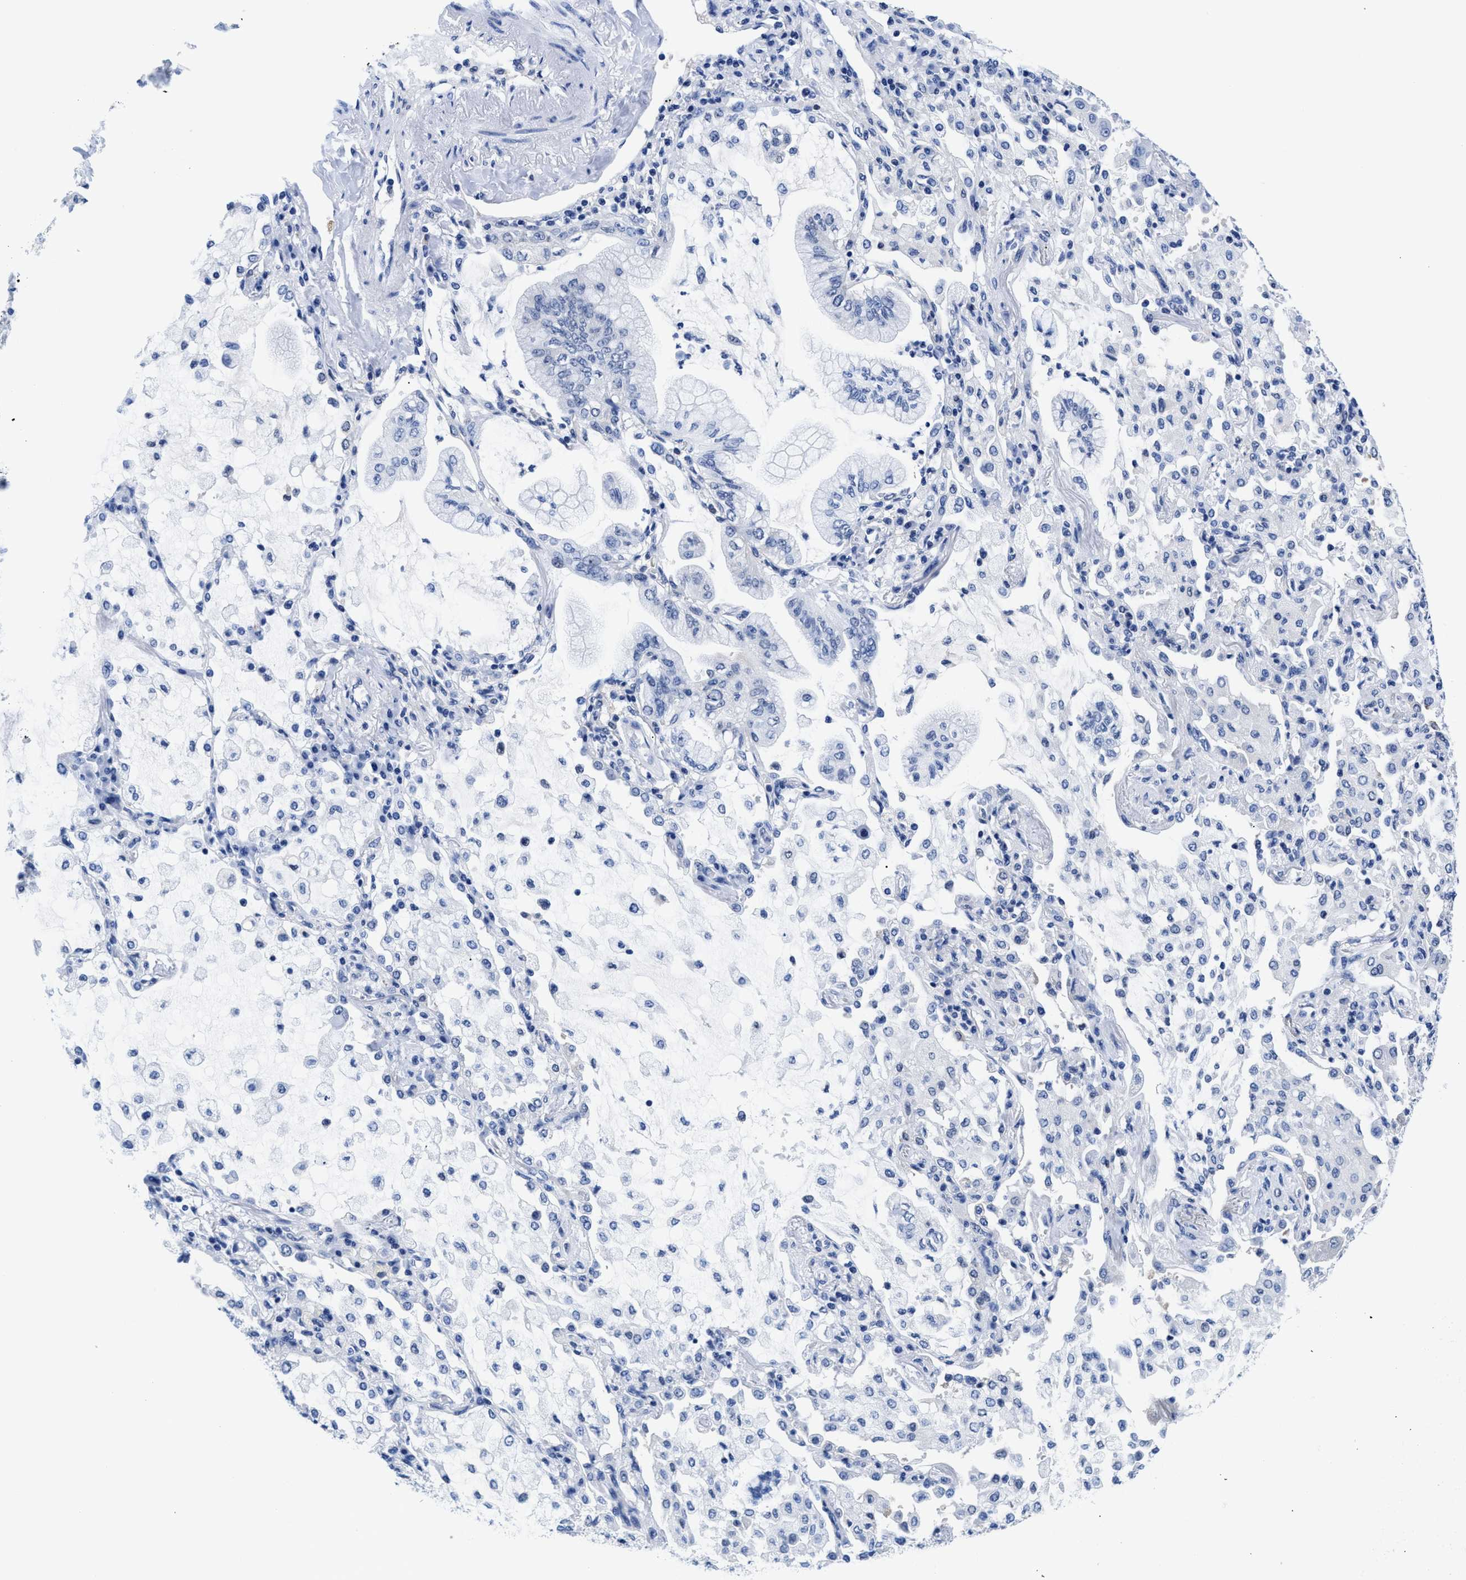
{"staining": {"intensity": "negative", "quantity": "none", "location": "none"}, "tissue": "lung cancer", "cell_type": "Tumor cells", "image_type": "cancer", "snomed": [{"axis": "morphology", "description": "Adenocarcinoma, NOS"}, {"axis": "topography", "description": "Lung"}], "caption": "An immunohistochemistry (IHC) micrograph of lung adenocarcinoma is shown. There is no staining in tumor cells of lung adenocarcinoma.", "gene": "ACLY", "patient": {"sex": "female", "age": 70}}